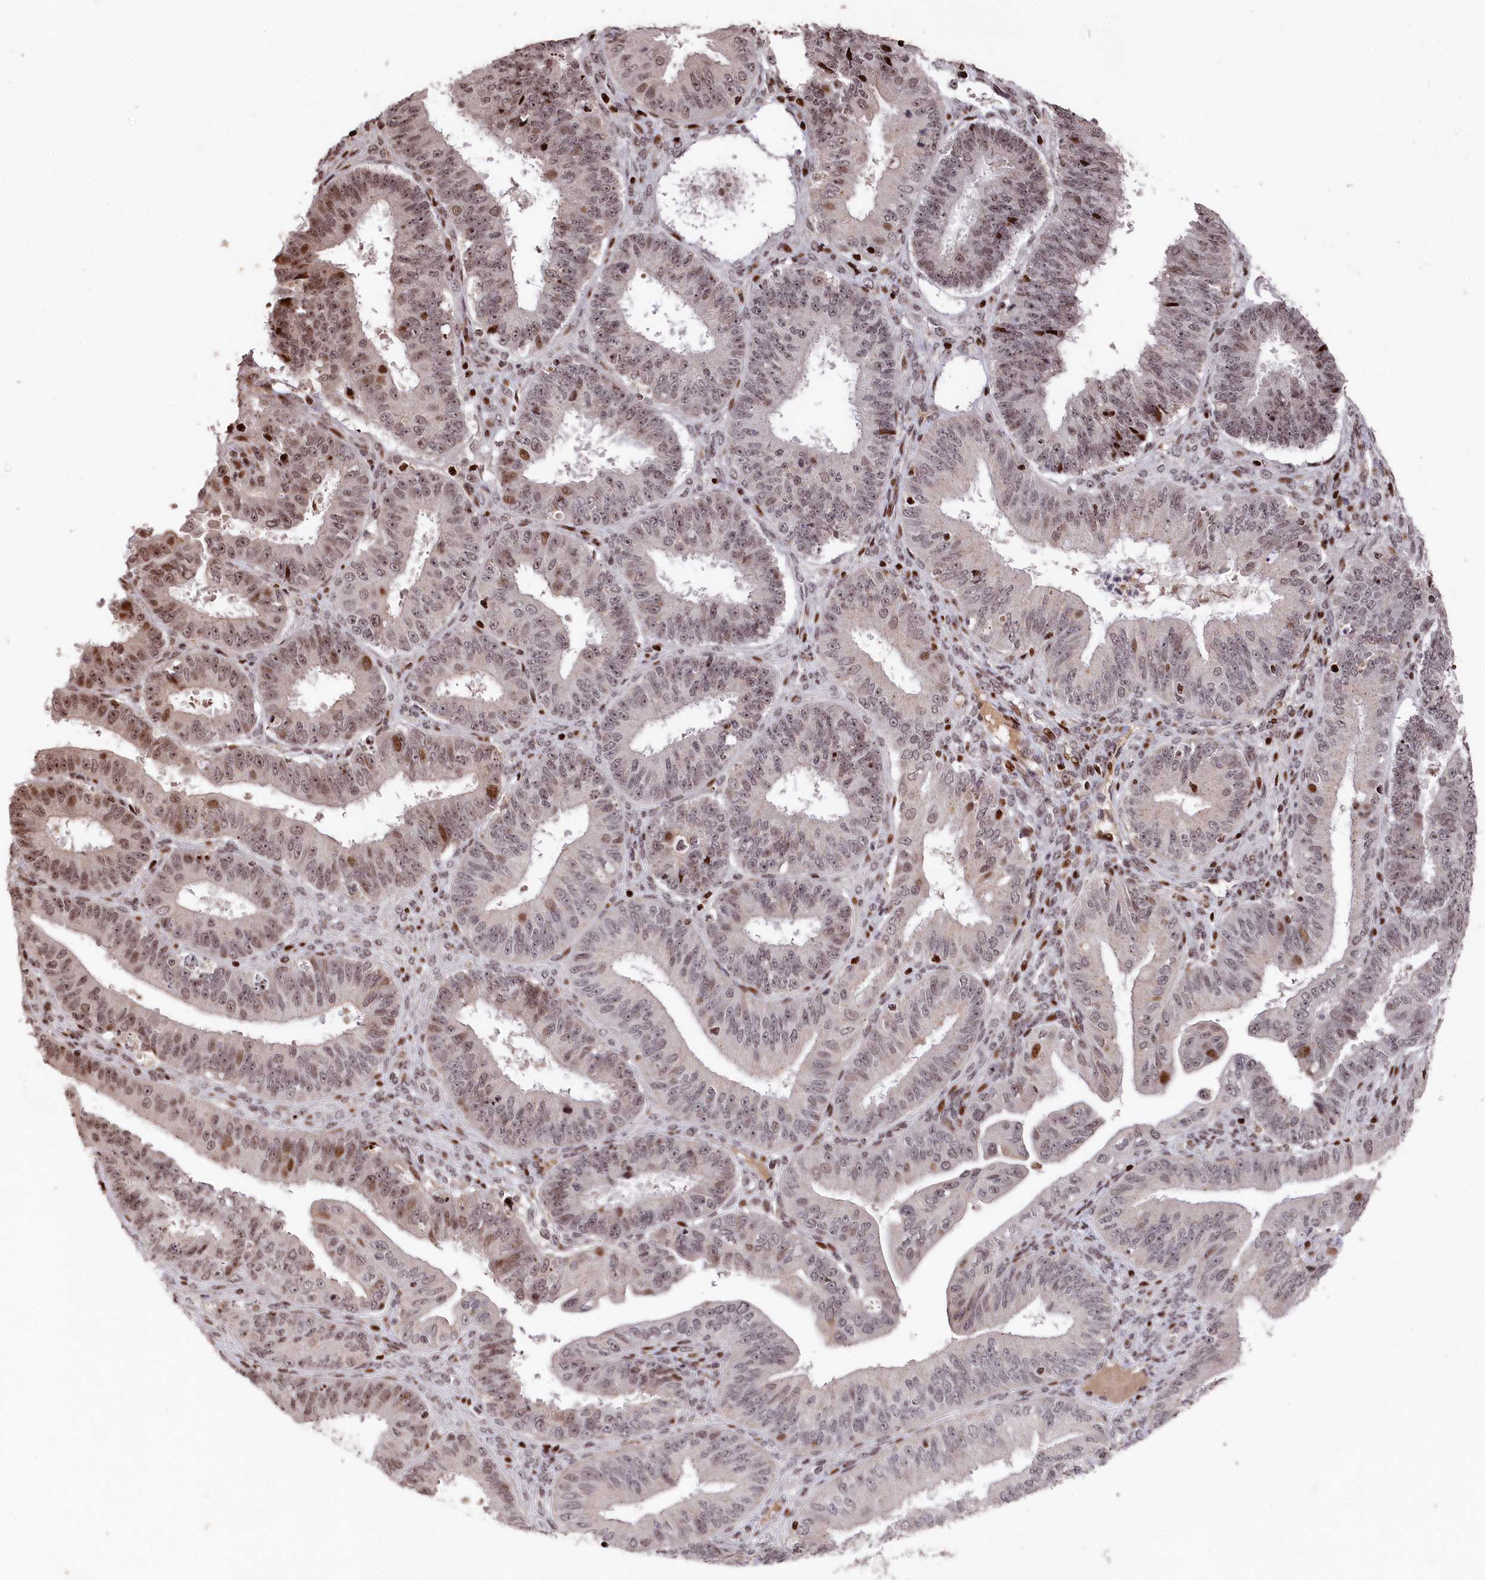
{"staining": {"intensity": "moderate", "quantity": "<25%", "location": "nuclear"}, "tissue": "ovarian cancer", "cell_type": "Tumor cells", "image_type": "cancer", "snomed": [{"axis": "morphology", "description": "Carcinoma, endometroid"}, {"axis": "topography", "description": "Appendix"}, {"axis": "topography", "description": "Ovary"}], "caption": "DAB (3,3'-diaminobenzidine) immunohistochemical staining of endometroid carcinoma (ovarian) exhibits moderate nuclear protein positivity in about <25% of tumor cells. Immunohistochemistry stains the protein in brown and the nuclei are stained blue.", "gene": "MCF2L2", "patient": {"sex": "female", "age": 42}}